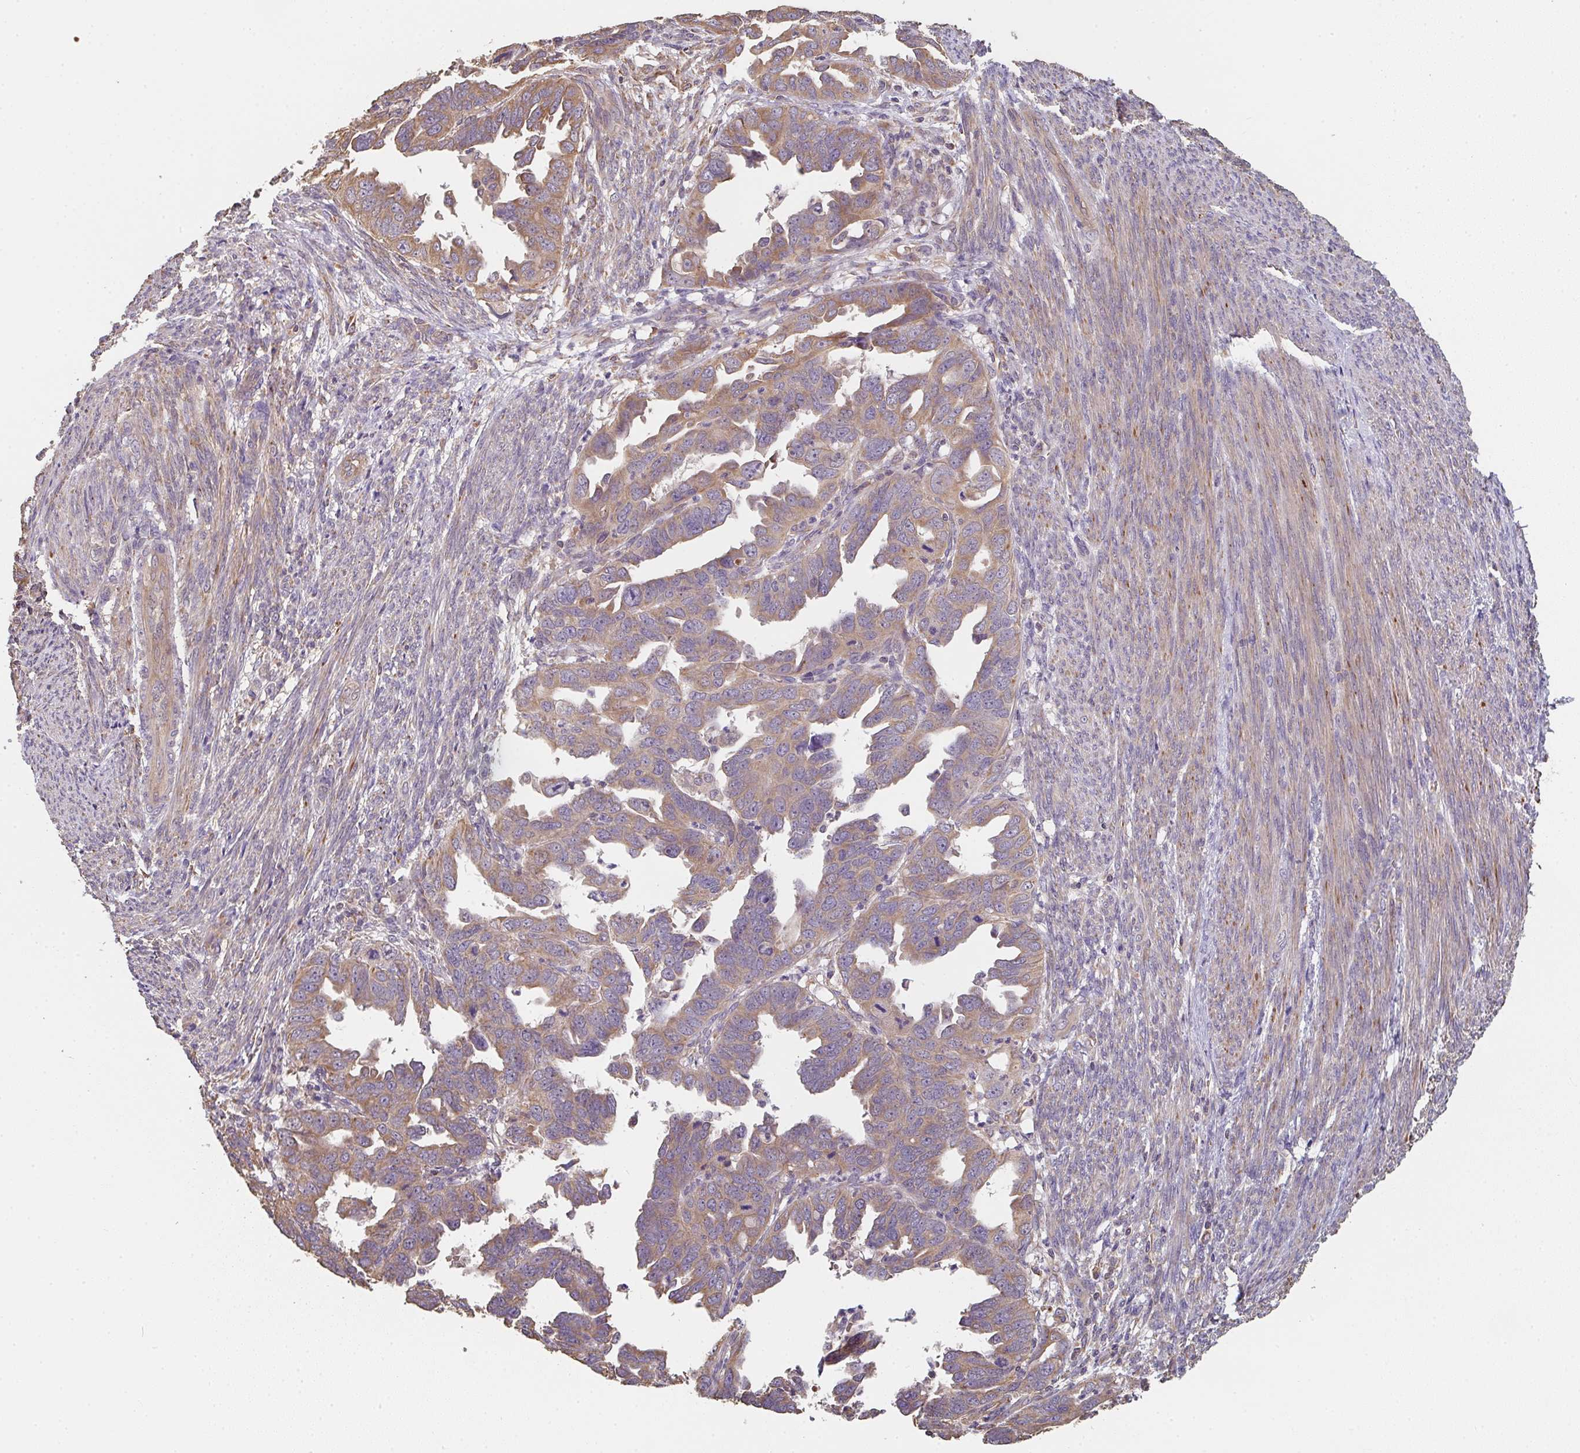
{"staining": {"intensity": "moderate", "quantity": ">75%", "location": "cytoplasmic/membranous"}, "tissue": "endometrial cancer", "cell_type": "Tumor cells", "image_type": "cancer", "snomed": [{"axis": "morphology", "description": "Adenocarcinoma, NOS"}, {"axis": "topography", "description": "Endometrium"}], "caption": "Immunohistochemistry (IHC) photomicrograph of endometrial cancer (adenocarcinoma) stained for a protein (brown), which shows medium levels of moderate cytoplasmic/membranous expression in approximately >75% of tumor cells.", "gene": "POLG", "patient": {"sex": "female", "age": 65}}